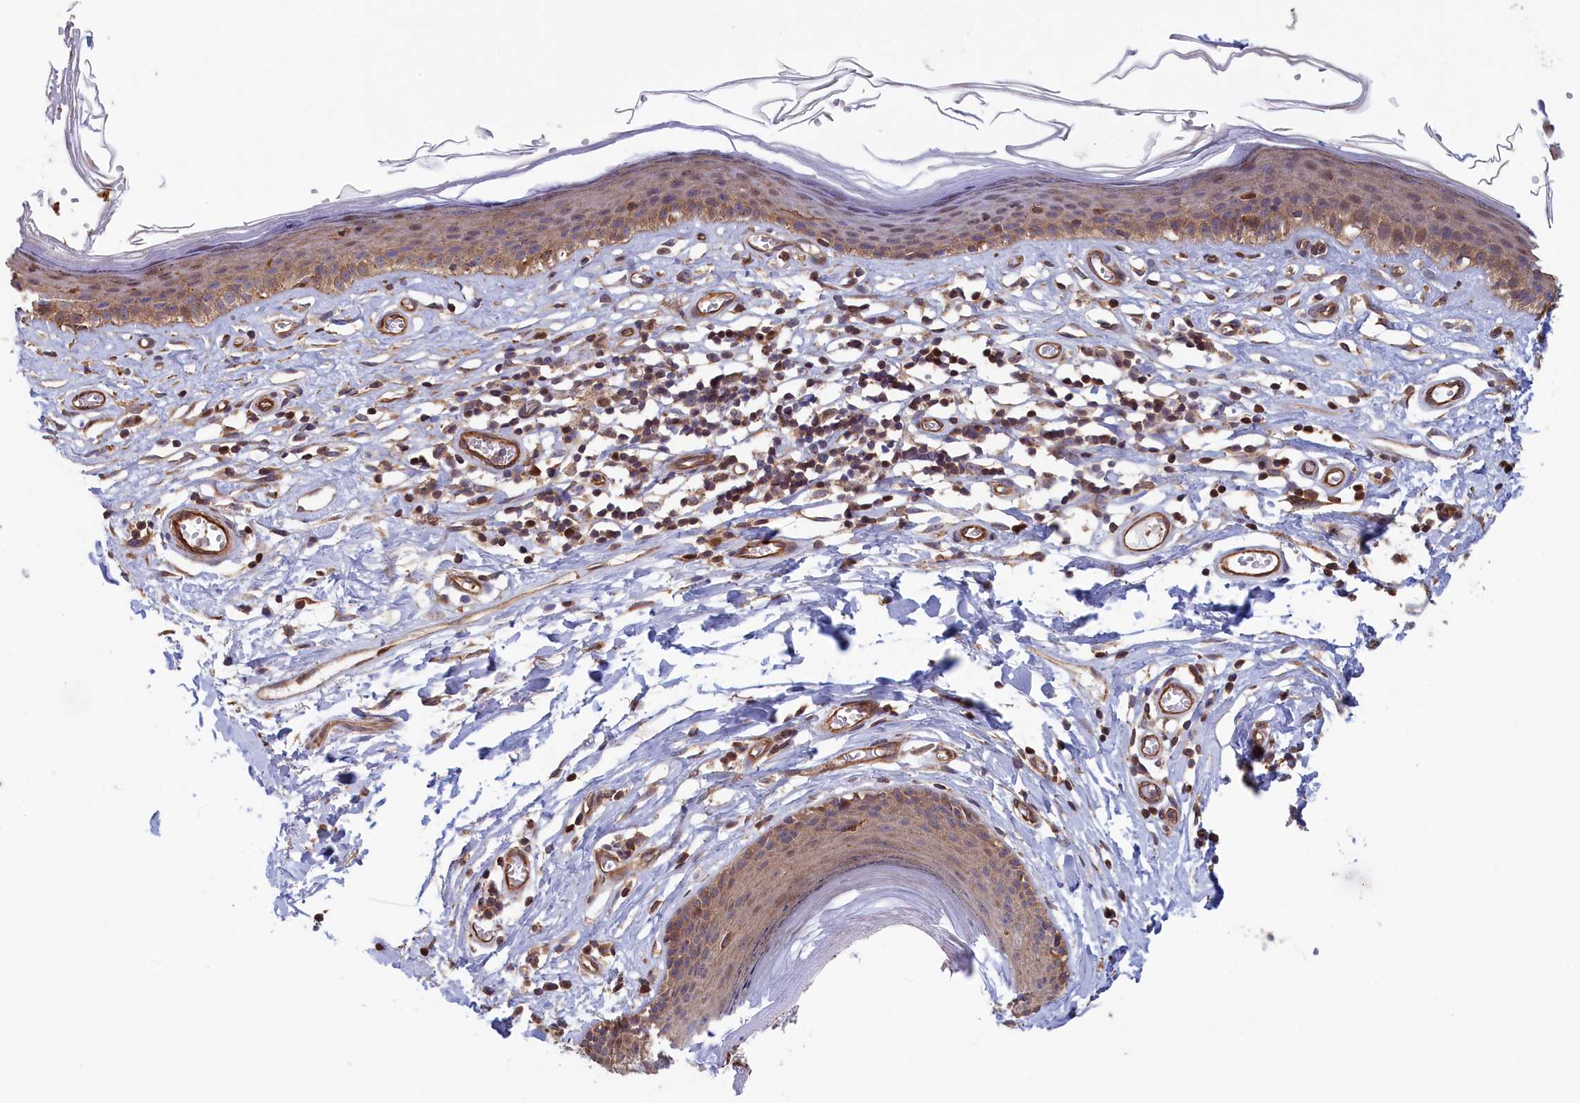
{"staining": {"intensity": "moderate", "quantity": "25%-75%", "location": "cytoplasmic/membranous"}, "tissue": "skin", "cell_type": "Epidermal cells", "image_type": "normal", "snomed": [{"axis": "morphology", "description": "Normal tissue, NOS"}, {"axis": "topography", "description": "Adipose tissue"}, {"axis": "topography", "description": "Vascular tissue"}, {"axis": "topography", "description": "Vulva"}, {"axis": "topography", "description": "Peripheral nerve tissue"}], "caption": "Approximately 25%-75% of epidermal cells in normal human skin reveal moderate cytoplasmic/membranous protein staining as visualized by brown immunohistochemical staining.", "gene": "RILPL1", "patient": {"sex": "female", "age": 86}}